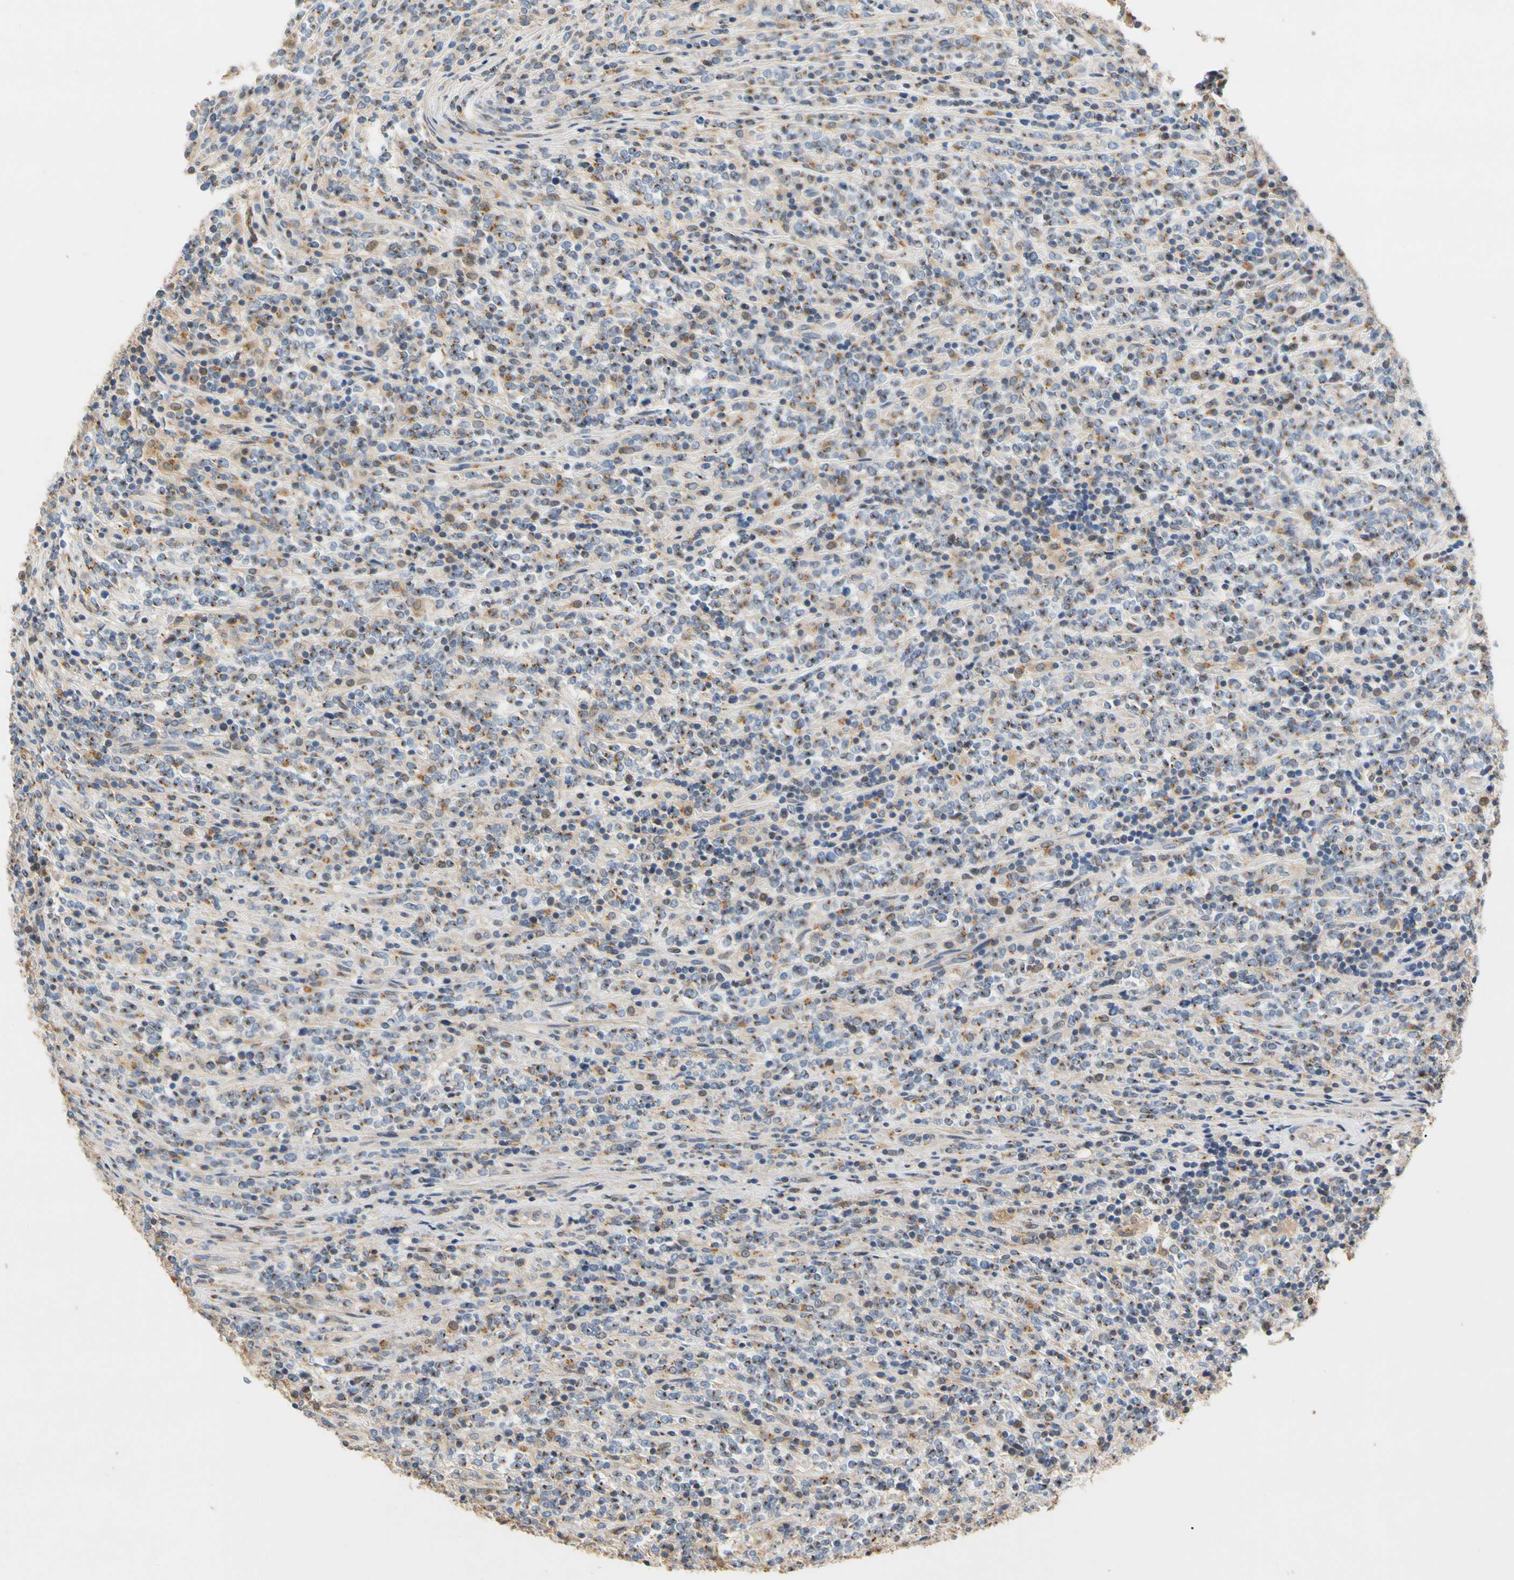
{"staining": {"intensity": "moderate", "quantity": ">75%", "location": "cytoplasmic/membranous"}, "tissue": "lymphoma", "cell_type": "Tumor cells", "image_type": "cancer", "snomed": [{"axis": "morphology", "description": "Malignant lymphoma, non-Hodgkin's type, High grade"}, {"axis": "topography", "description": "Soft tissue"}], "caption": "Protein expression by IHC displays moderate cytoplasmic/membranous positivity in approximately >75% of tumor cells in lymphoma.", "gene": "GPSM2", "patient": {"sex": "male", "age": 18}}